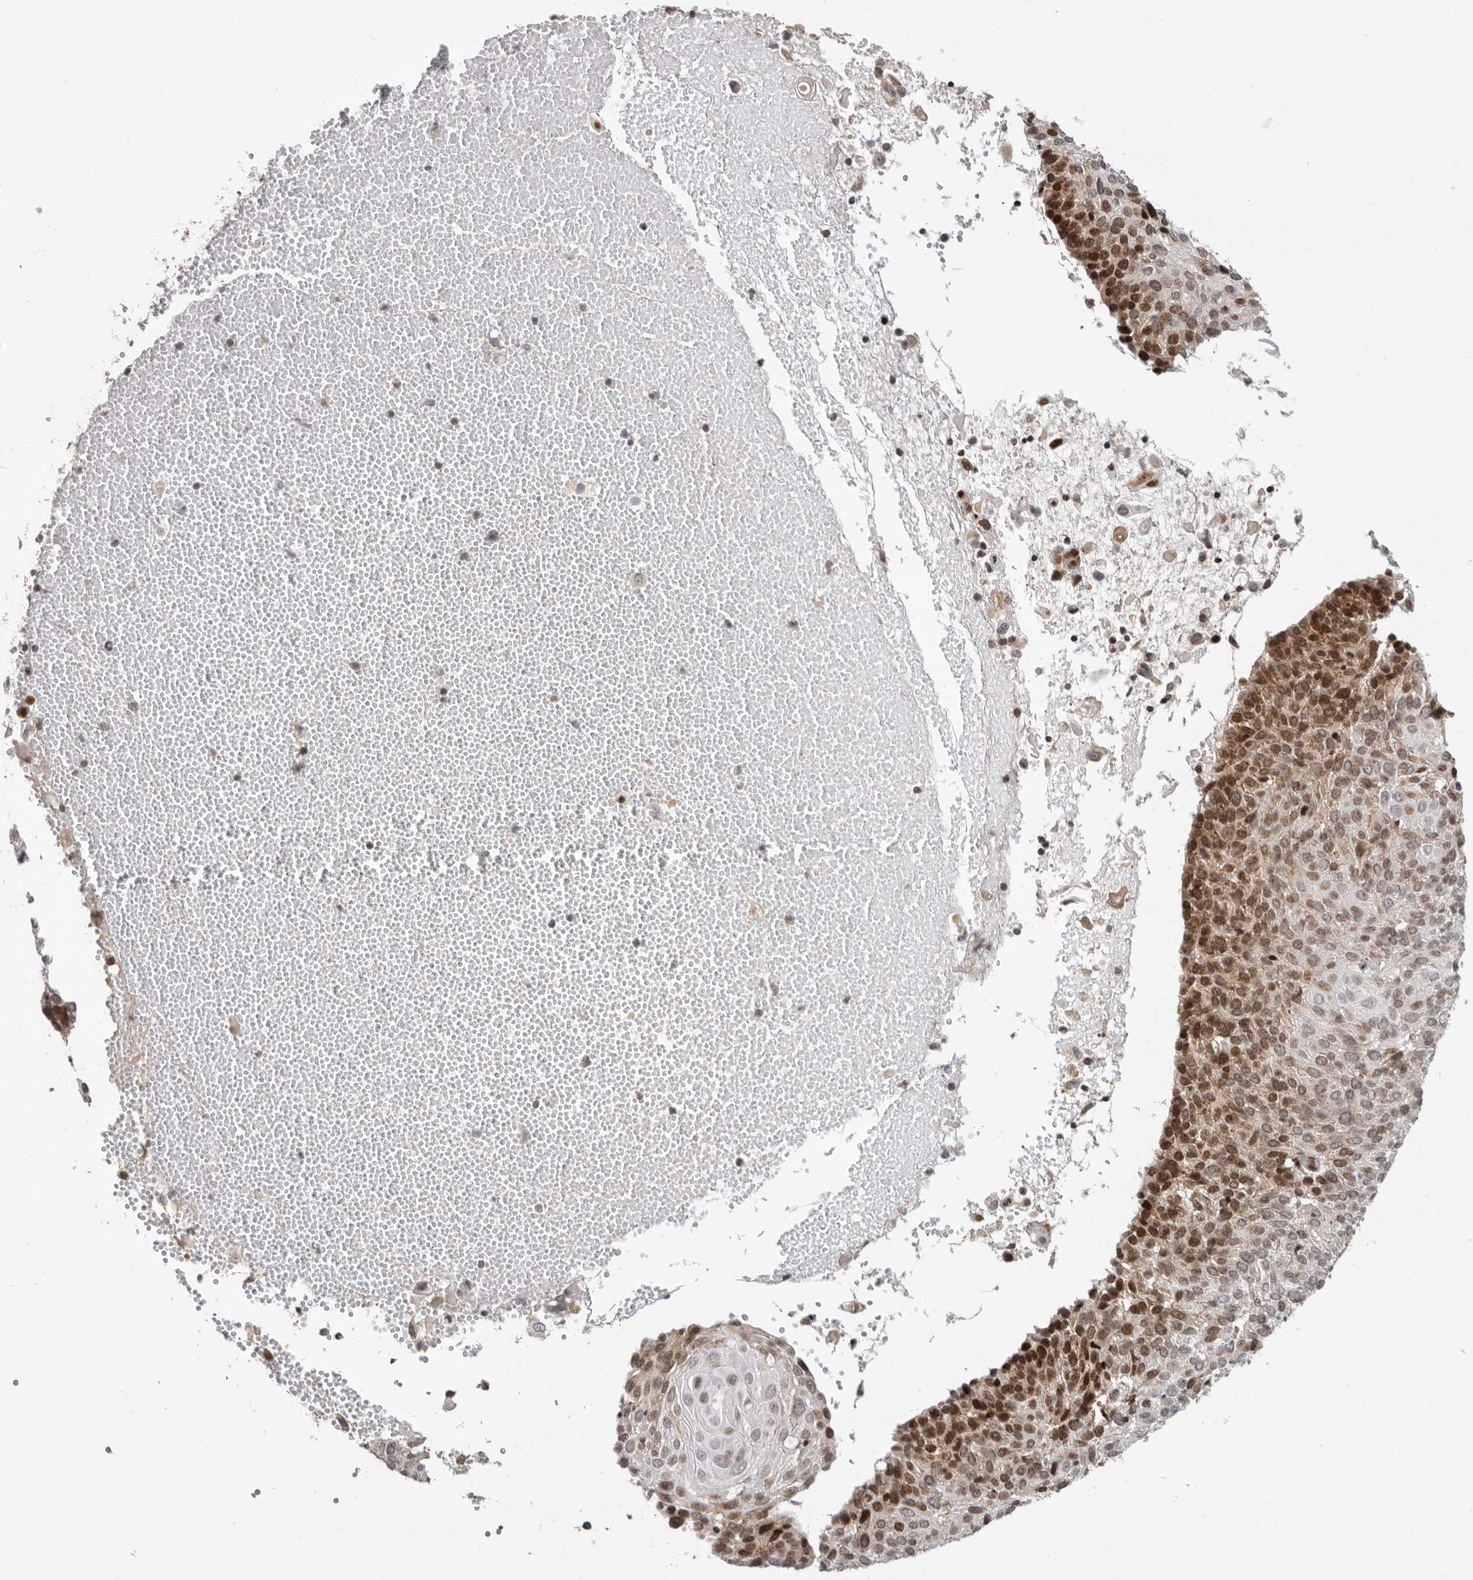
{"staining": {"intensity": "moderate", "quantity": ">75%", "location": "cytoplasmic/membranous,nuclear"}, "tissue": "cervical cancer", "cell_type": "Tumor cells", "image_type": "cancer", "snomed": [{"axis": "morphology", "description": "Squamous cell carcinoma, NOS"}, {"axis": "topography", "description": "Cervix"}], "caption": "Moderate cytoplasmic/membranous and nuclear positivity is present in about >75% of tumor cells in cervical cancer. (brown staining indicates protein expression, while blue staining denotes nuclei).", "gene": "FZD3", "patient": {"sex": "female", "age": 74}}